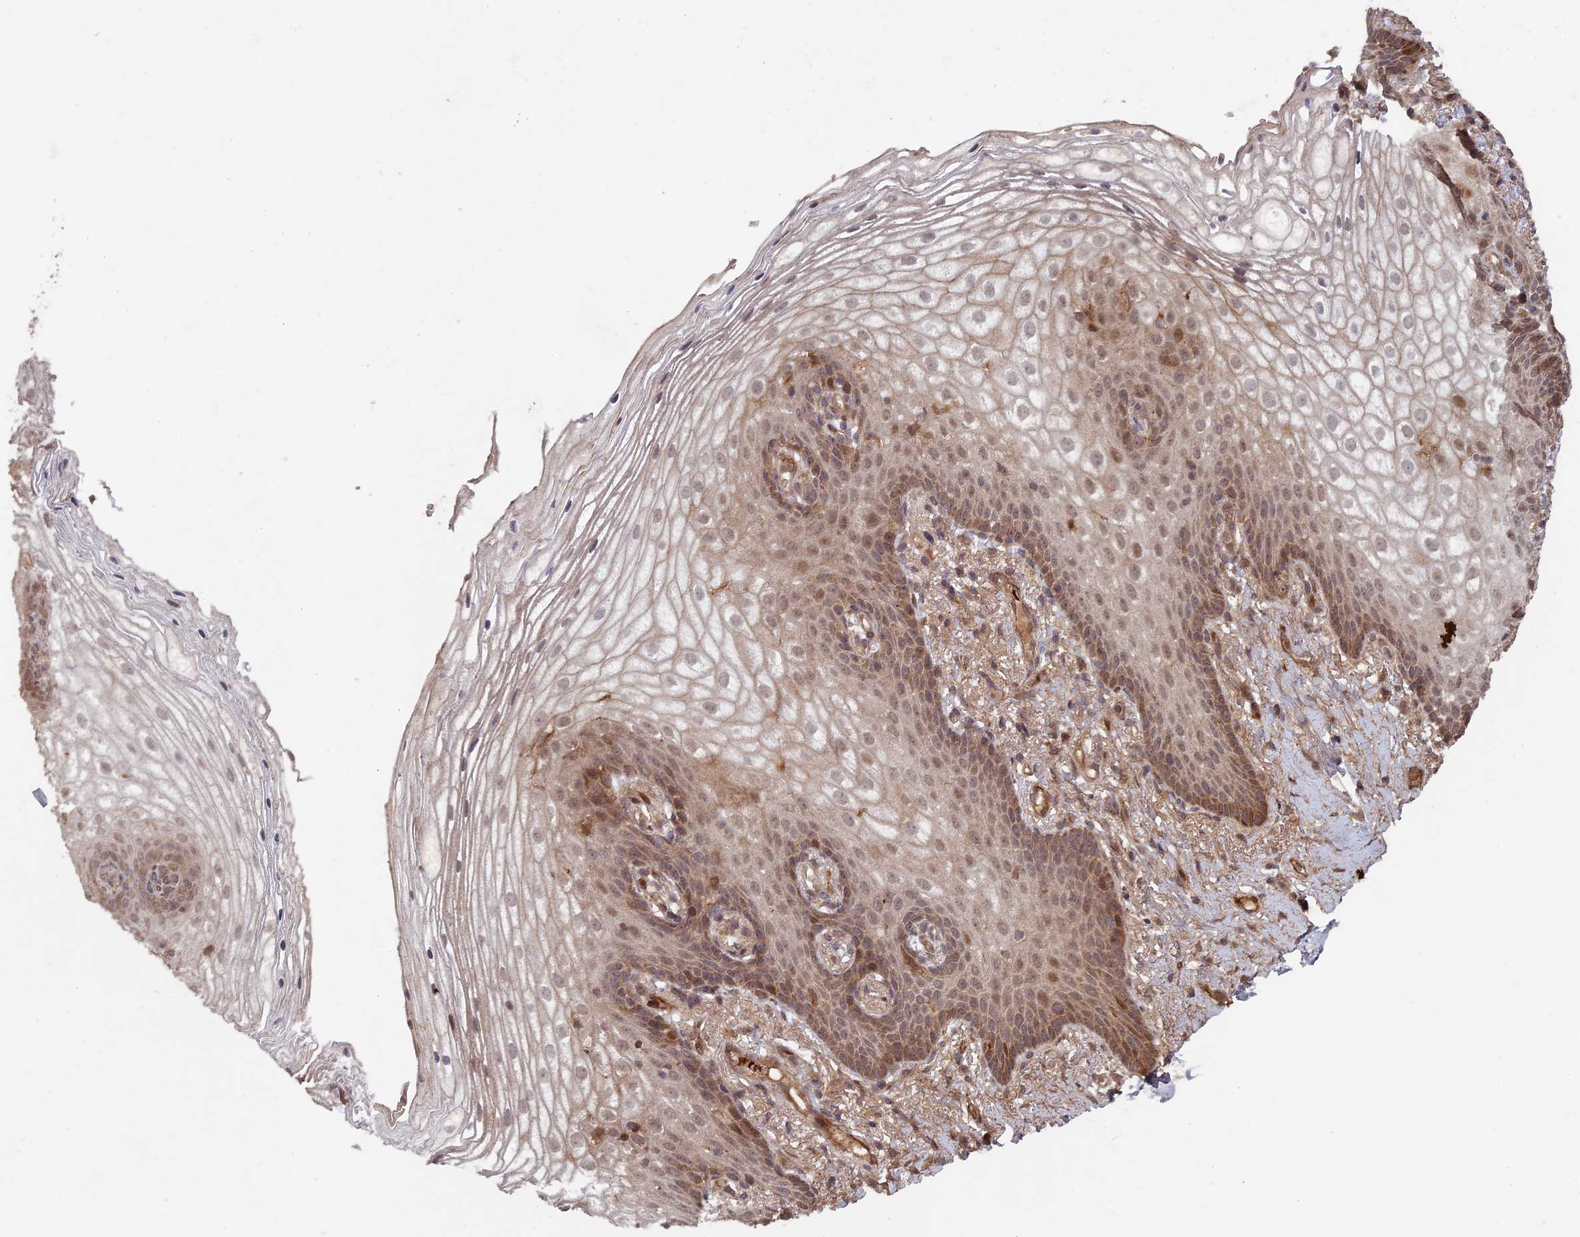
{"staining": {"intensity": "moderate", "quantity": "25%-75%", "location": "cytoplasmic/membranous,nuclear"}, "tissue": "vagina", "cell_type": "Squamous epithelial cells", "image_type": "normal", "snomed": [{"axis": "morphology", "description": "Normal tissue, NOS"}, {"axis": "topography", "description": "Vagina"}], "caption": "A brown stain labels moderate cytoplasmic/membranous,nuclear staining of a protein in squamous epithelial cells of benign human vagina. The staining was performed using DAB to visualize the protein expression in brown, while the nuclei were stained in blue with hematoxylin (Magnification: 20x).", "gene": "RCCD1", "patient": {"sex": "female", "age": 60}}